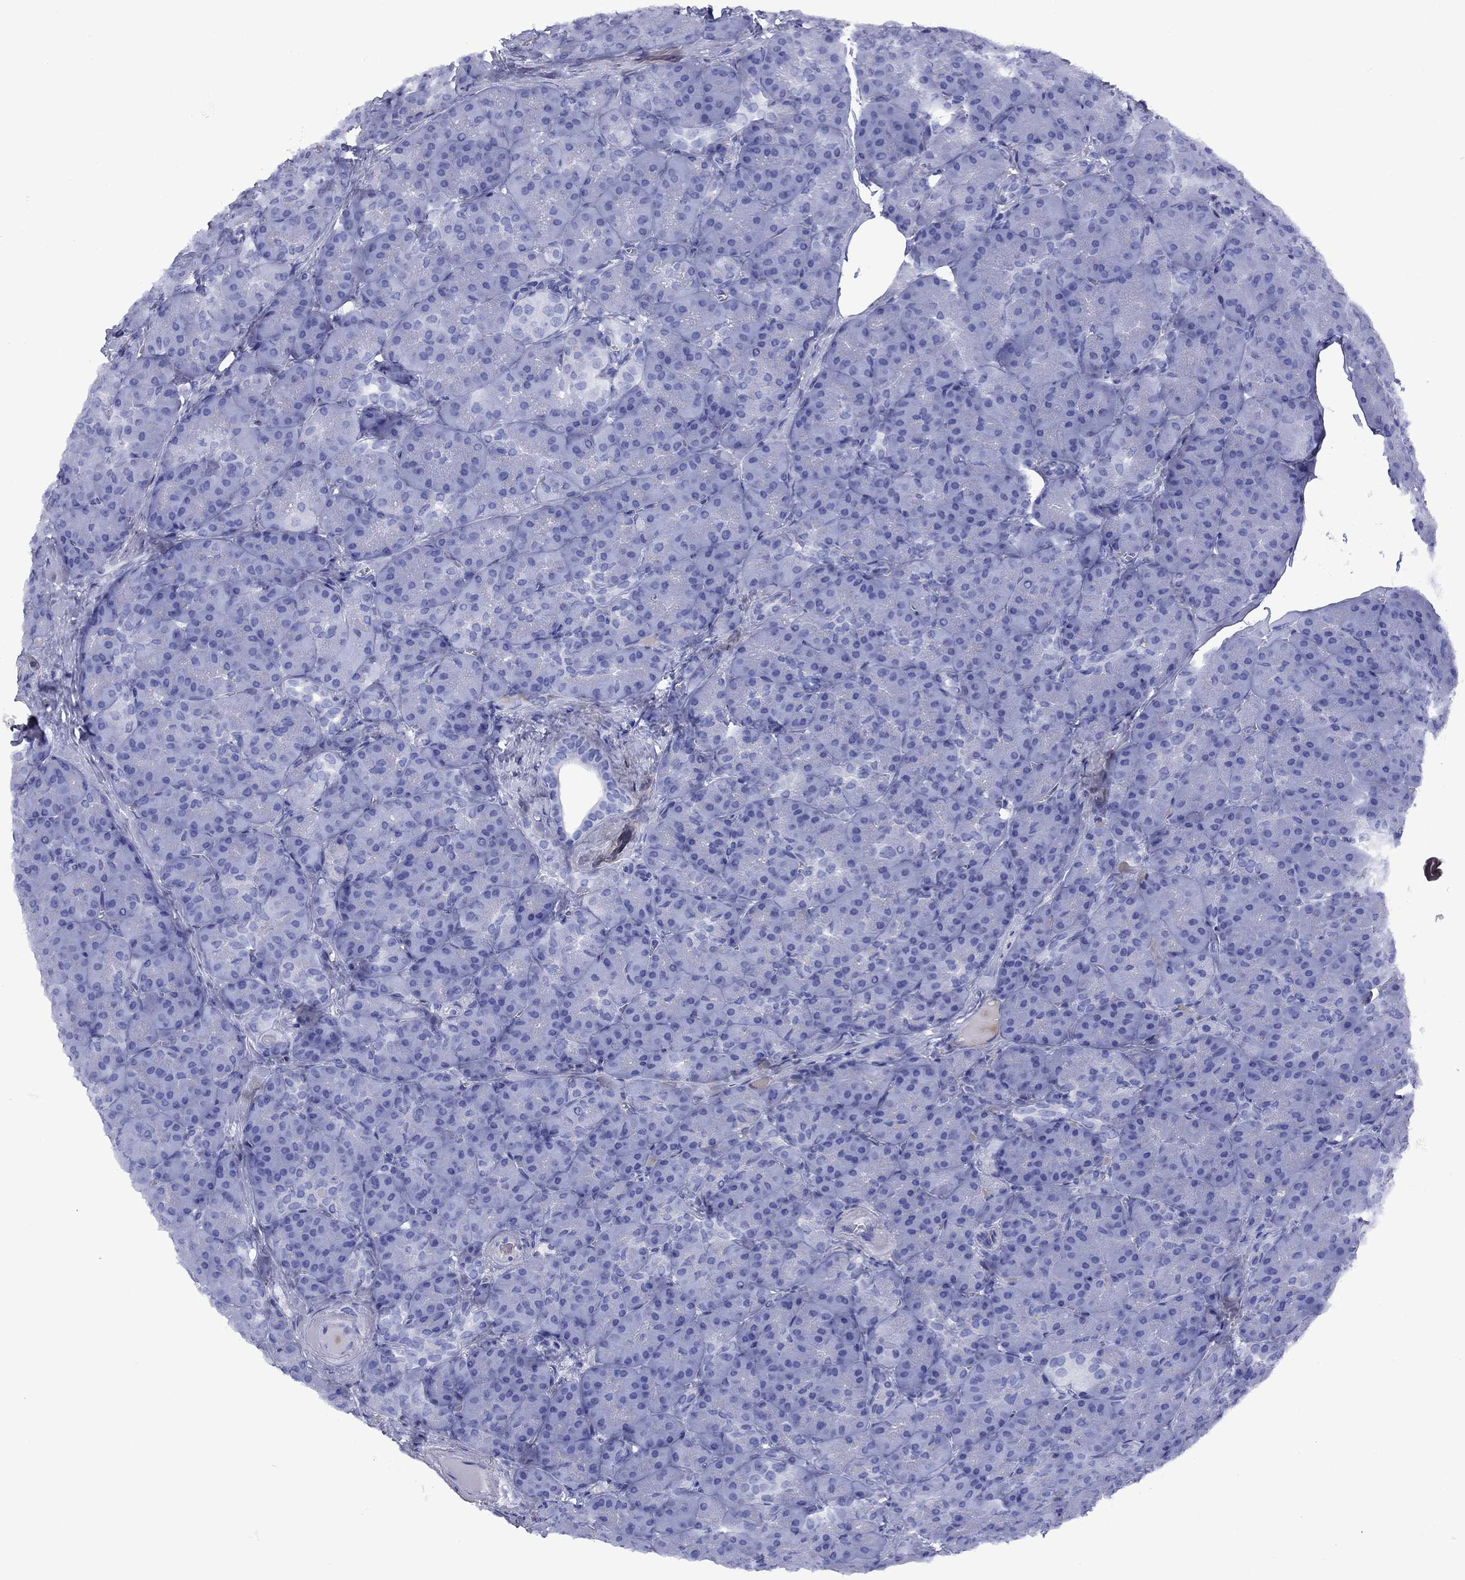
{"staining": {"intensity": "negative", "quantity": "none", "location": "none"}, "tissue": "pancreas", "cell_type": "Exocrine glandular cells", "image_type": "normal", "snomed": [{"axis": "morphology", "description": "Normal tissue, NOS"}, {"axis": "topography", "description": "Pancreas"}], "caption": "DAB immunohistochemical staining of unremarkable human pancreas exhibits no significant expression in exocrine glandular cells. Brightfield microscopy of immunohistochemistry stained with DAB (3,3'-diaminobenzidine) (brown) and hematoxylin (blue), captured at high magnification.", "gene": "APOA2", "patient": {"sex": "male", "age": 57}}